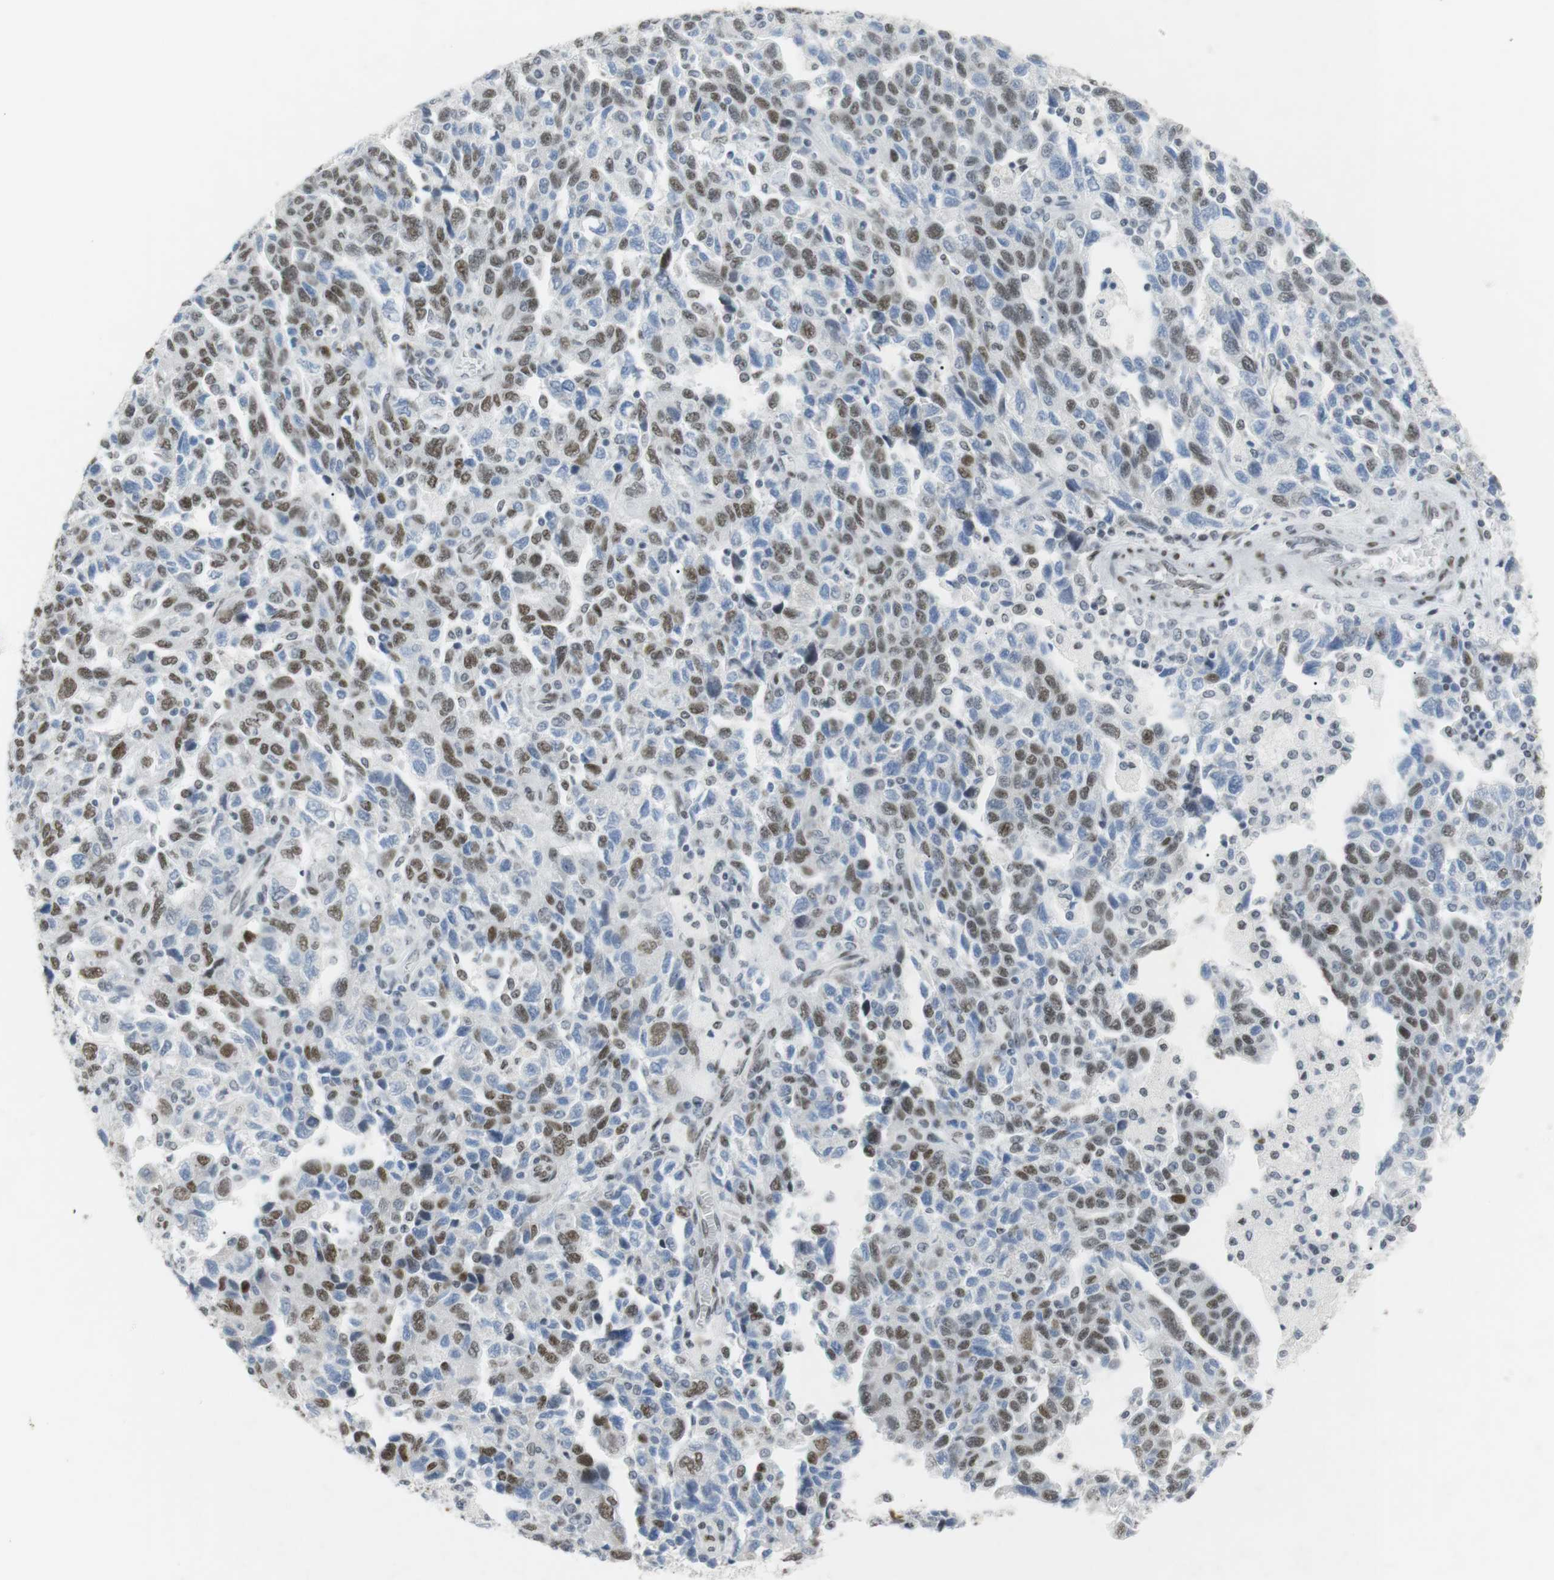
{"staining": {"intensity": "moderate", "quantity": ">75%", "location": "nuclear"}, "tissue": "ovarian cancer", "cell_type": "Tumor cells", "image_type": "cancer", "snomed": [{"axis": "morphology", "description": "Carcinoma, NOS"}, {"axis": "morphology", "description": "Cystadenocarcinoma, serous, NOS"}, {"axis": "topography", "description": "Ovary"}], "caption": "Protein expression analysis of ovarian carcinoma displays moderate nuclear expression in about >75% of tumor cells.", "gene": "BMI1", "patient": {"sex": "female", "age": 69}}